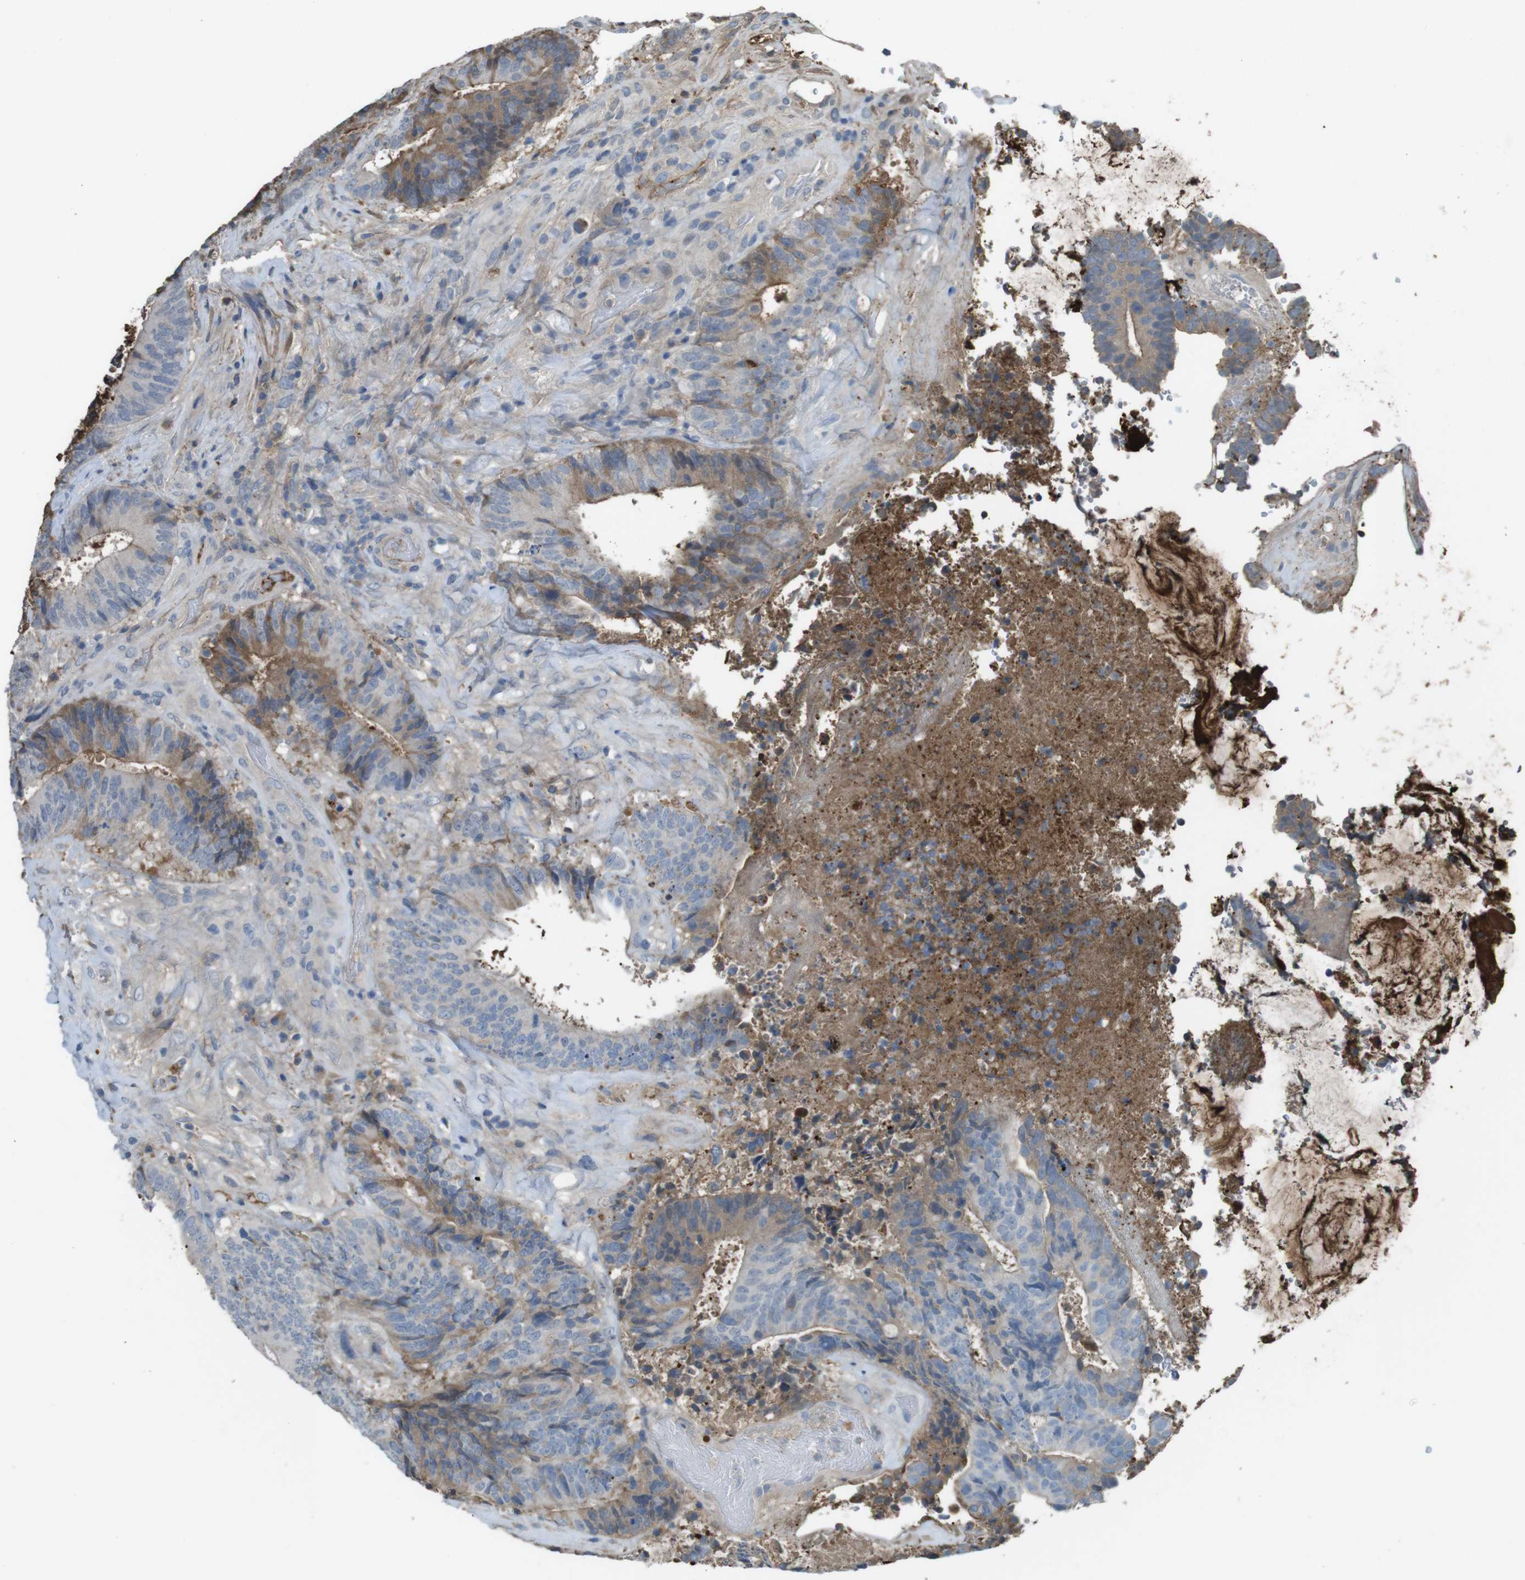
{"staining": {"intensity": "moderate", "quantity": "25%-75%", "location": "cytoplasmic/membranous"}, "tissue": "colorectal cancer", "cell_type": "Tumor cells", "image_type": "cancer", "snomed": [{"axis": "morphology", "description": "Adenocarcinoma, NOS"}, {"axis": "topography", "description": "Rectum"}], "caption": "A photomicrograph of human colorectal adenocarcinoma stained for a protein shows moderate cytoplasmic/membranous brown staining in tumor cells.", "gene": "LTBP4", "patient": {"sex": "male", "age": 72}}